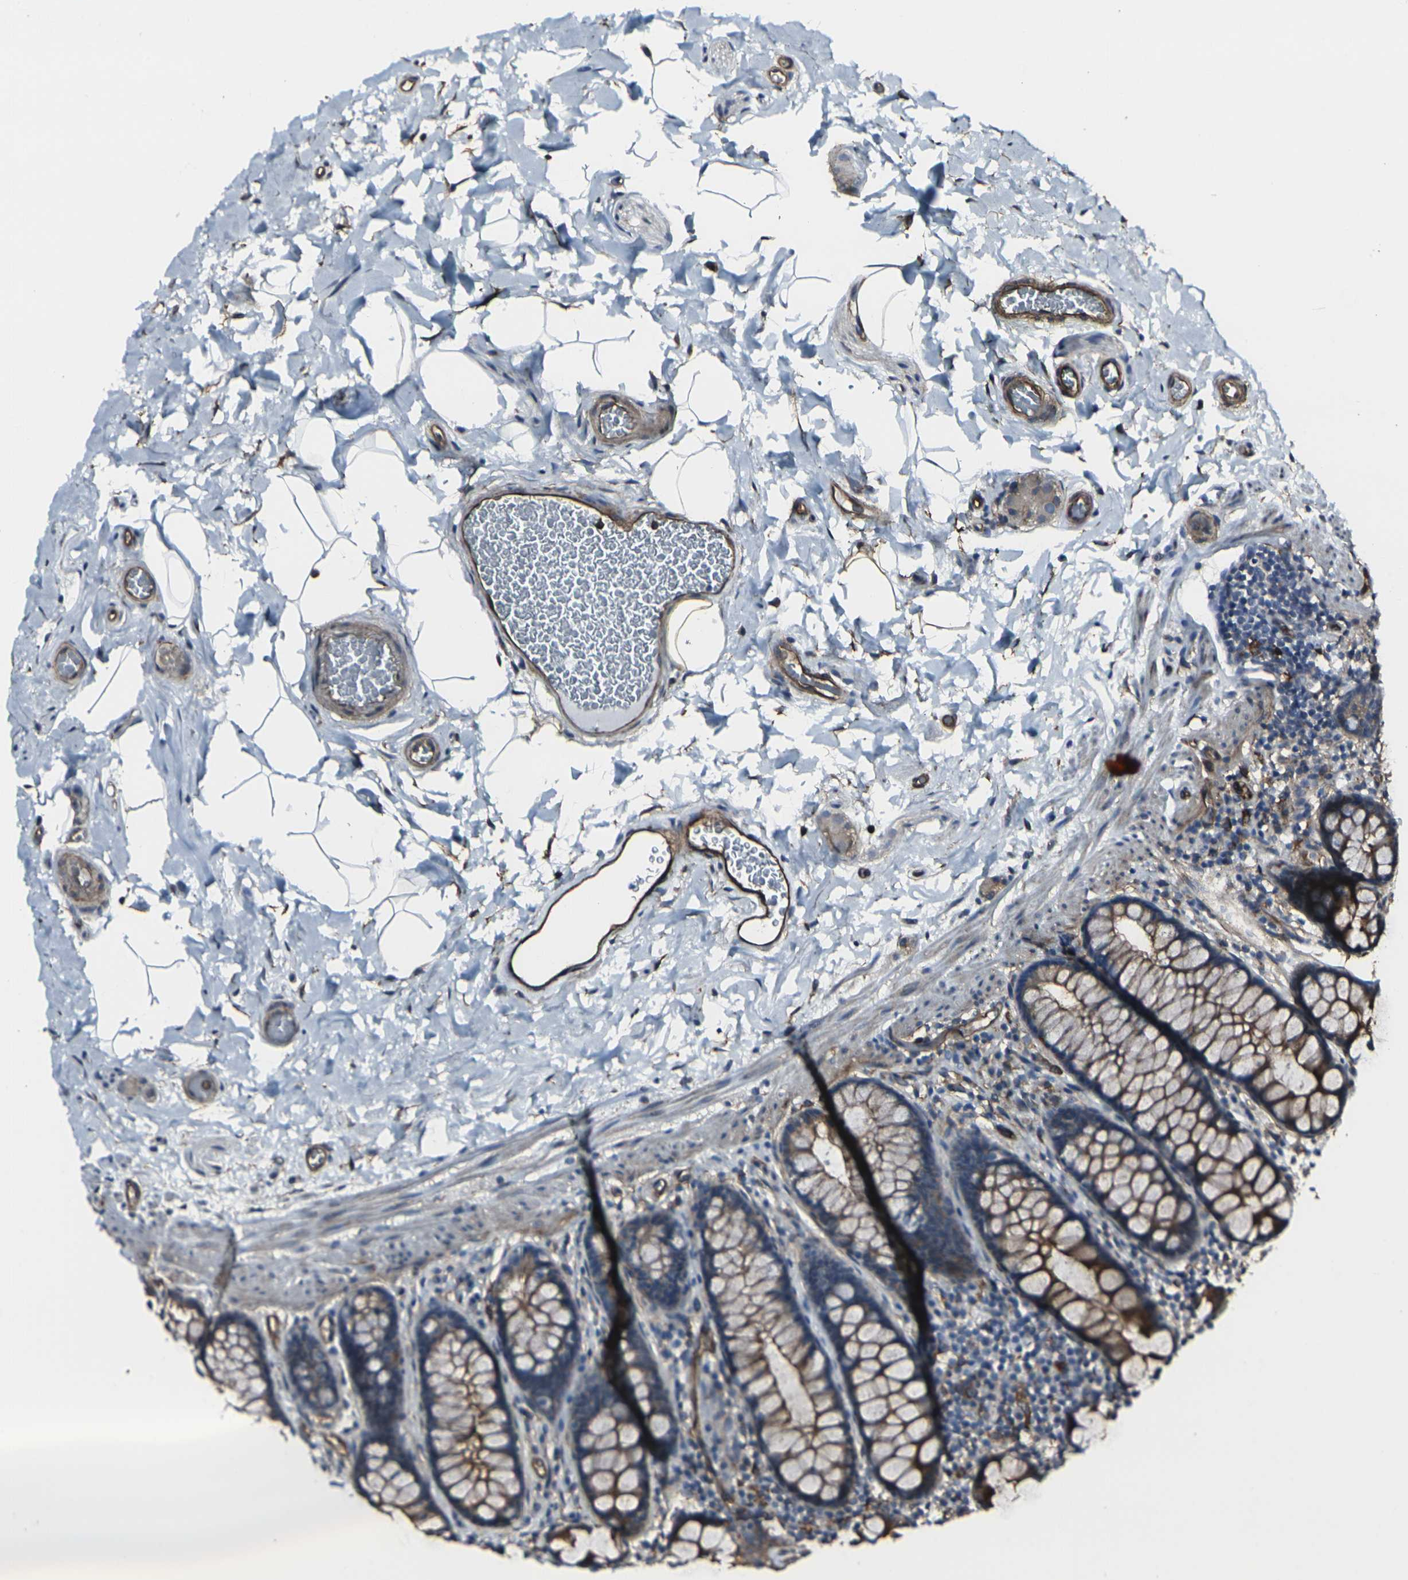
{"staining": {"intensity": "strong", "quantity": ">75%", "location": "cytoplasmic/membranous"}, "tissue": "colon", "cell_type": "Endothelial cells", "image_type": "normal", "snomed": [{"axis": "morphology", "description": "Normal tissue, NOS"}, {"axis": "topography", "description": "Colon"}], "caption": "An IHC photomicrograph of unremarkable tissue is shown. Protein staining in brown shows strong cytoplasmic/membranous positivity in colon within endothelial cells.", "gene": "MYOF", "patient": {"sex": "female", "age": 80}}